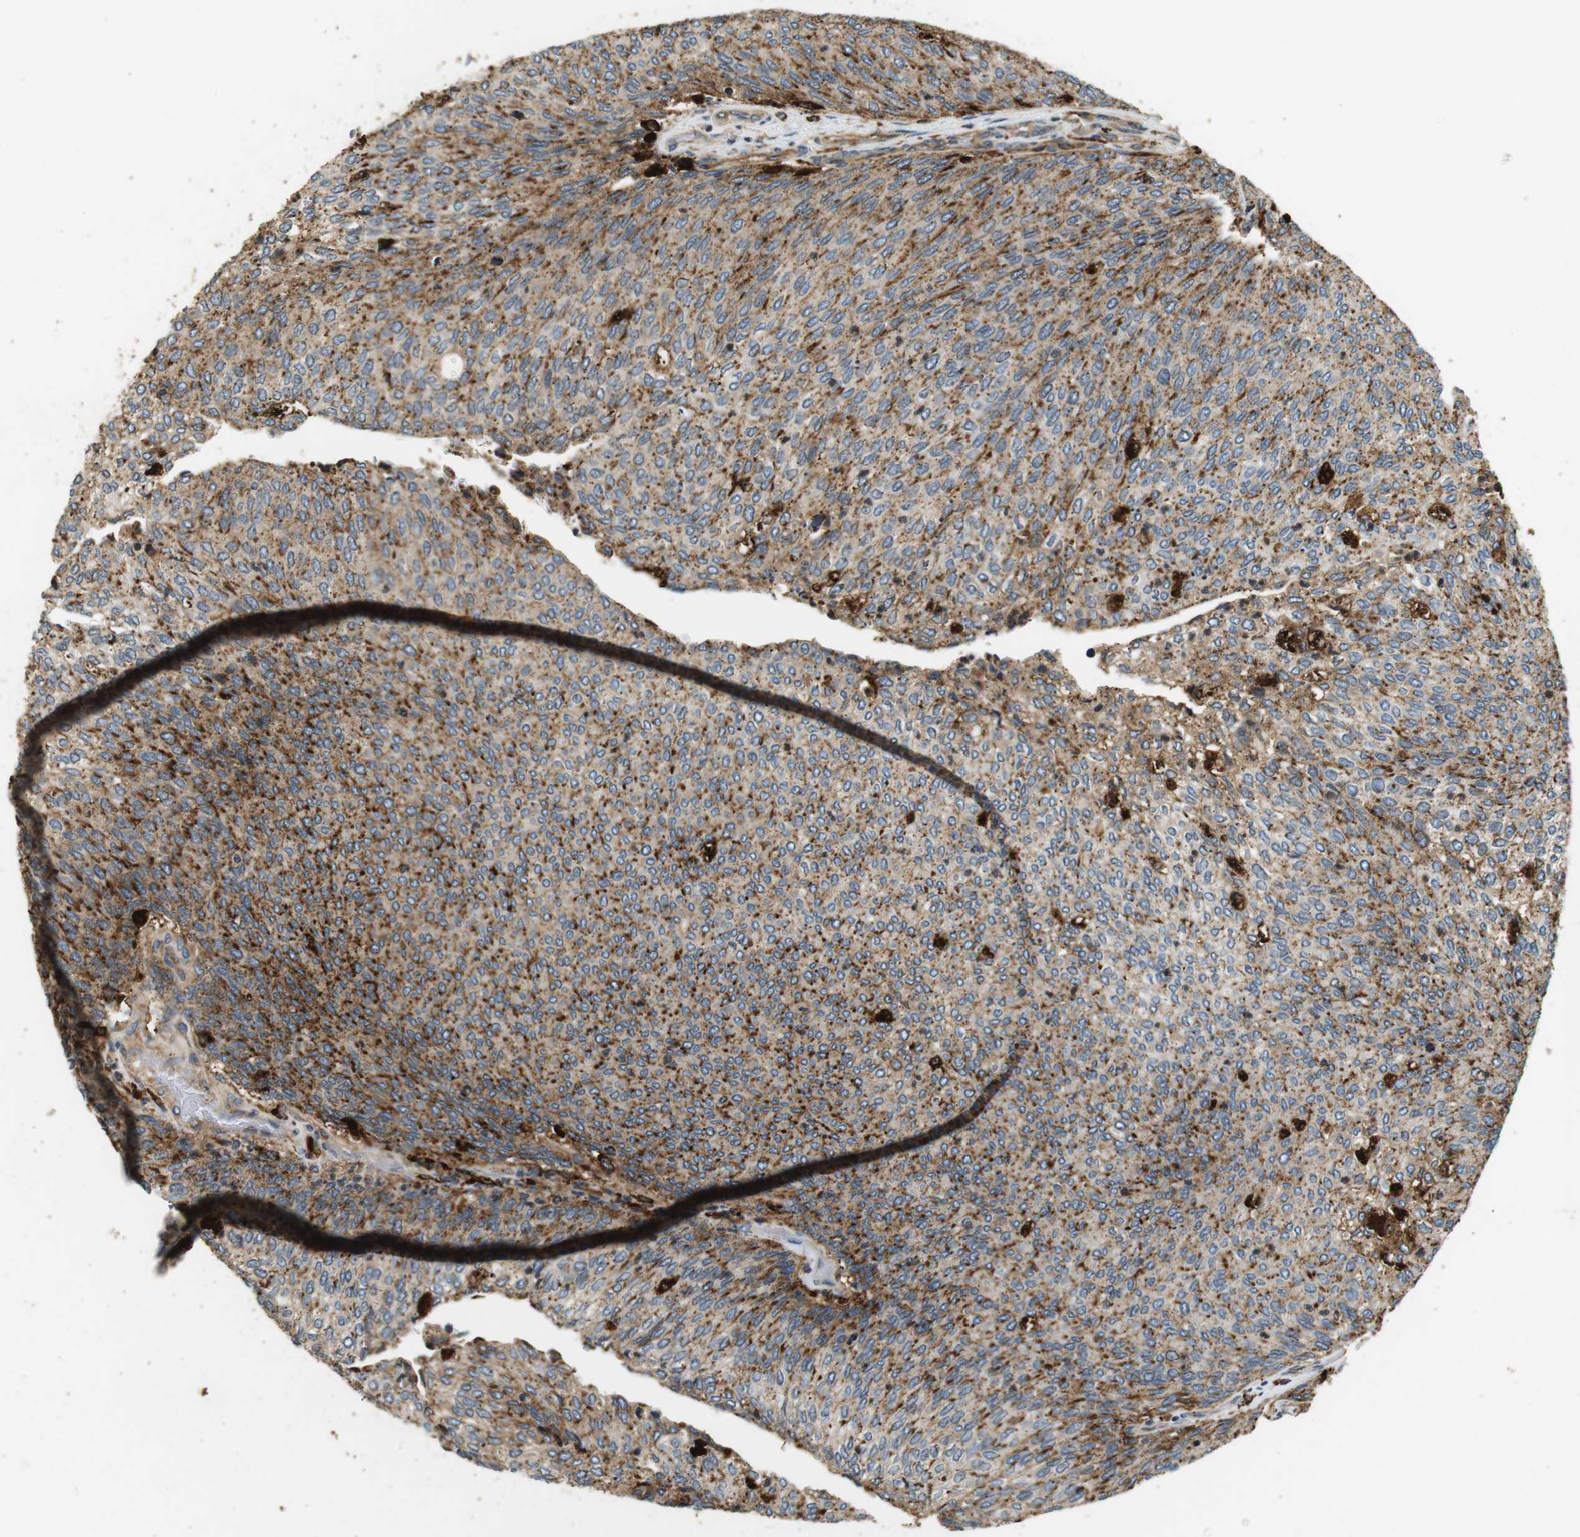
{"staining": {"intensity": "moderate", "quantity": ">75%", "location": "cytoplasmic/membranous"}, "tissue": "urothelial cancer", "cell_type": "Tumor cells", "image_type": "cancer", "snomed": [{"axis": "morphology", "description": "Urothelial carcinoma, Low grade"}, {"axis": "topography", "description": "Urinary bladder"}], "caption": "Immunohistochemical staining of human urothelial cancer demonstrates medium levels of moderate cytoplasmic/membranous expression in approximately >75% of tumor cells. (IHC, brightfield microscopy, high magnification).", "gene": "TXNRD1", "patient": {"sex": "female", "age": 79}}